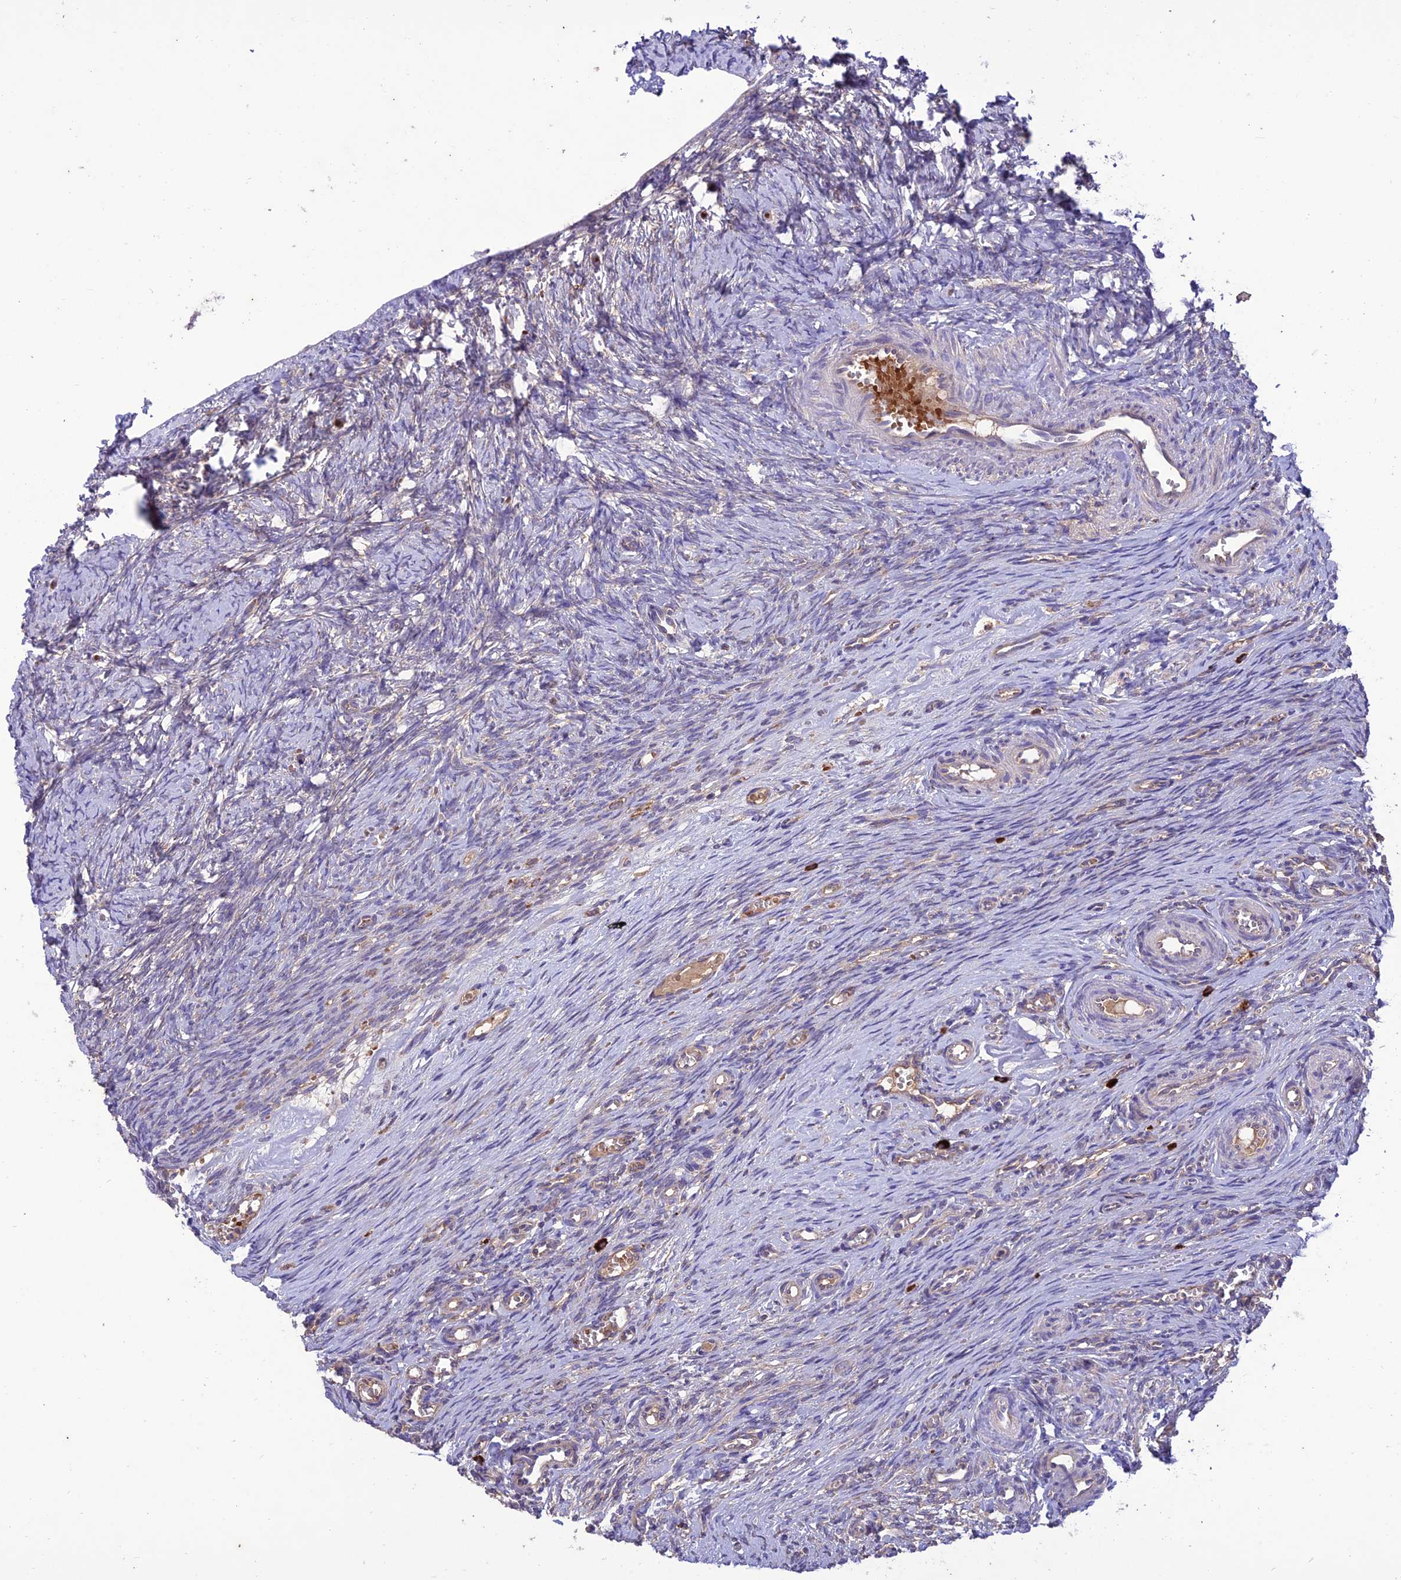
{"staining": {"intensity": "negative", "quantity": "none", "location": "none"}, "tissue": "ovary", "cell_type": "Ovarian stroma cells", "image_type": "normal", "snomed": [{"axis": "morphology", "description": "Adenocarcinoma, NOS"}, {"axis": "topography", "description": "Endometrium"}], "caption": "Immunohistochemical staining of benign ovary exhibits no significant expression in ovarian stroma cells. The staining is performed using DAB (3,3'-diaminobenzidine) brown chromogen with nuclei counter-stained in using hematoxylin.", "gene": "NDUFAF1", "patient": {"sex": "female", "age": 32}}